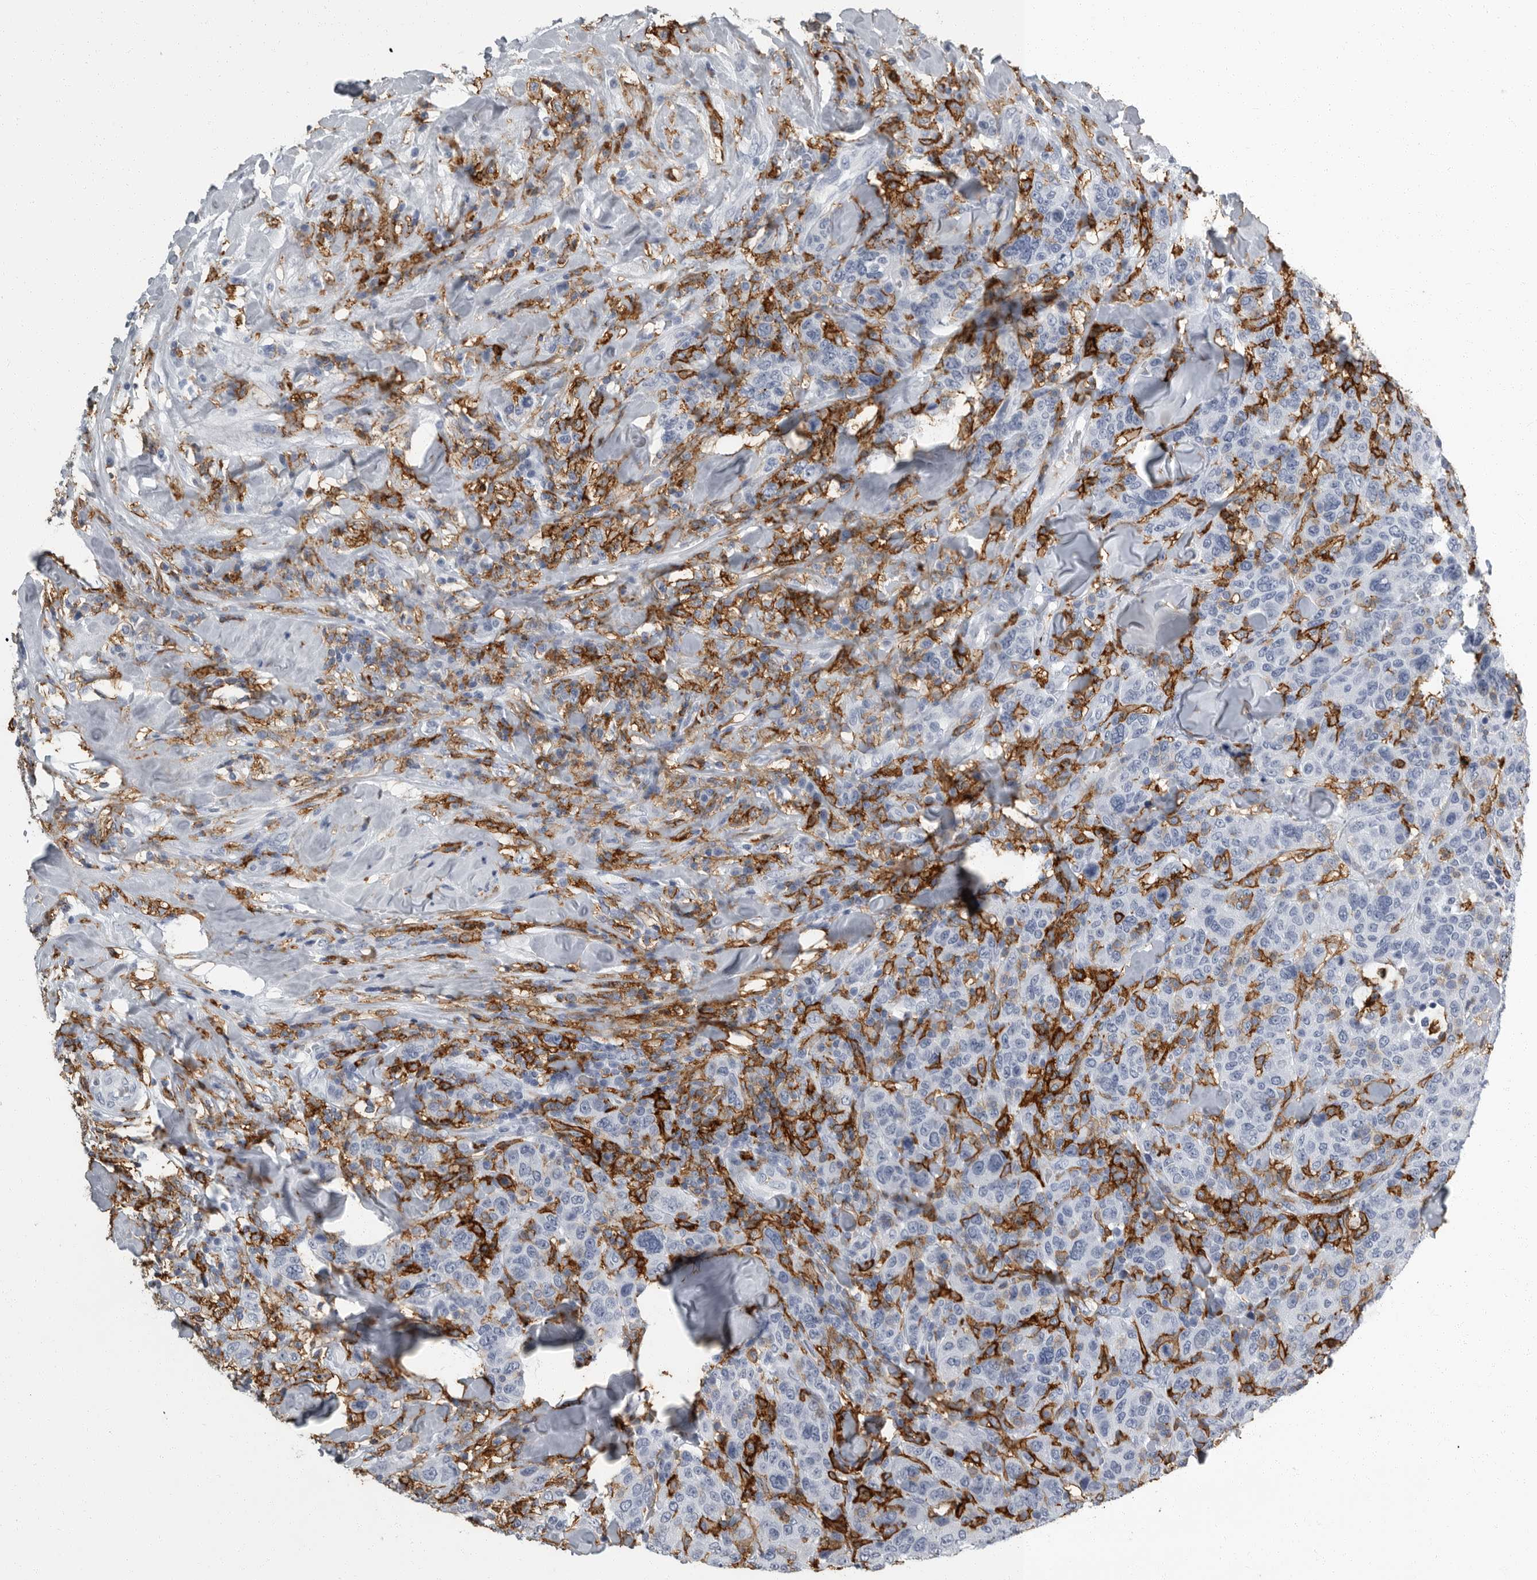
{"staining": {"intensity": "negative", "quantity": "none", "location": "none"}, "tissue": "breast cancer", "cell_type": "Tumor cells", "image_type": "cancer", "snomed": [{"axis": "morphology", "description": "Duct carcinoma"}, {"axis": "topography", "description": "Breast"}], "caption": "Immunohistochemistry photomicrograph of neoplastic tissue: breast cancer stained with DAB (3,3'-diaminobenzidine) reveals no significant protein expression in tumor cells.", "gene": "FCER1G", "patient": {"sex": "female", "age": 37}}